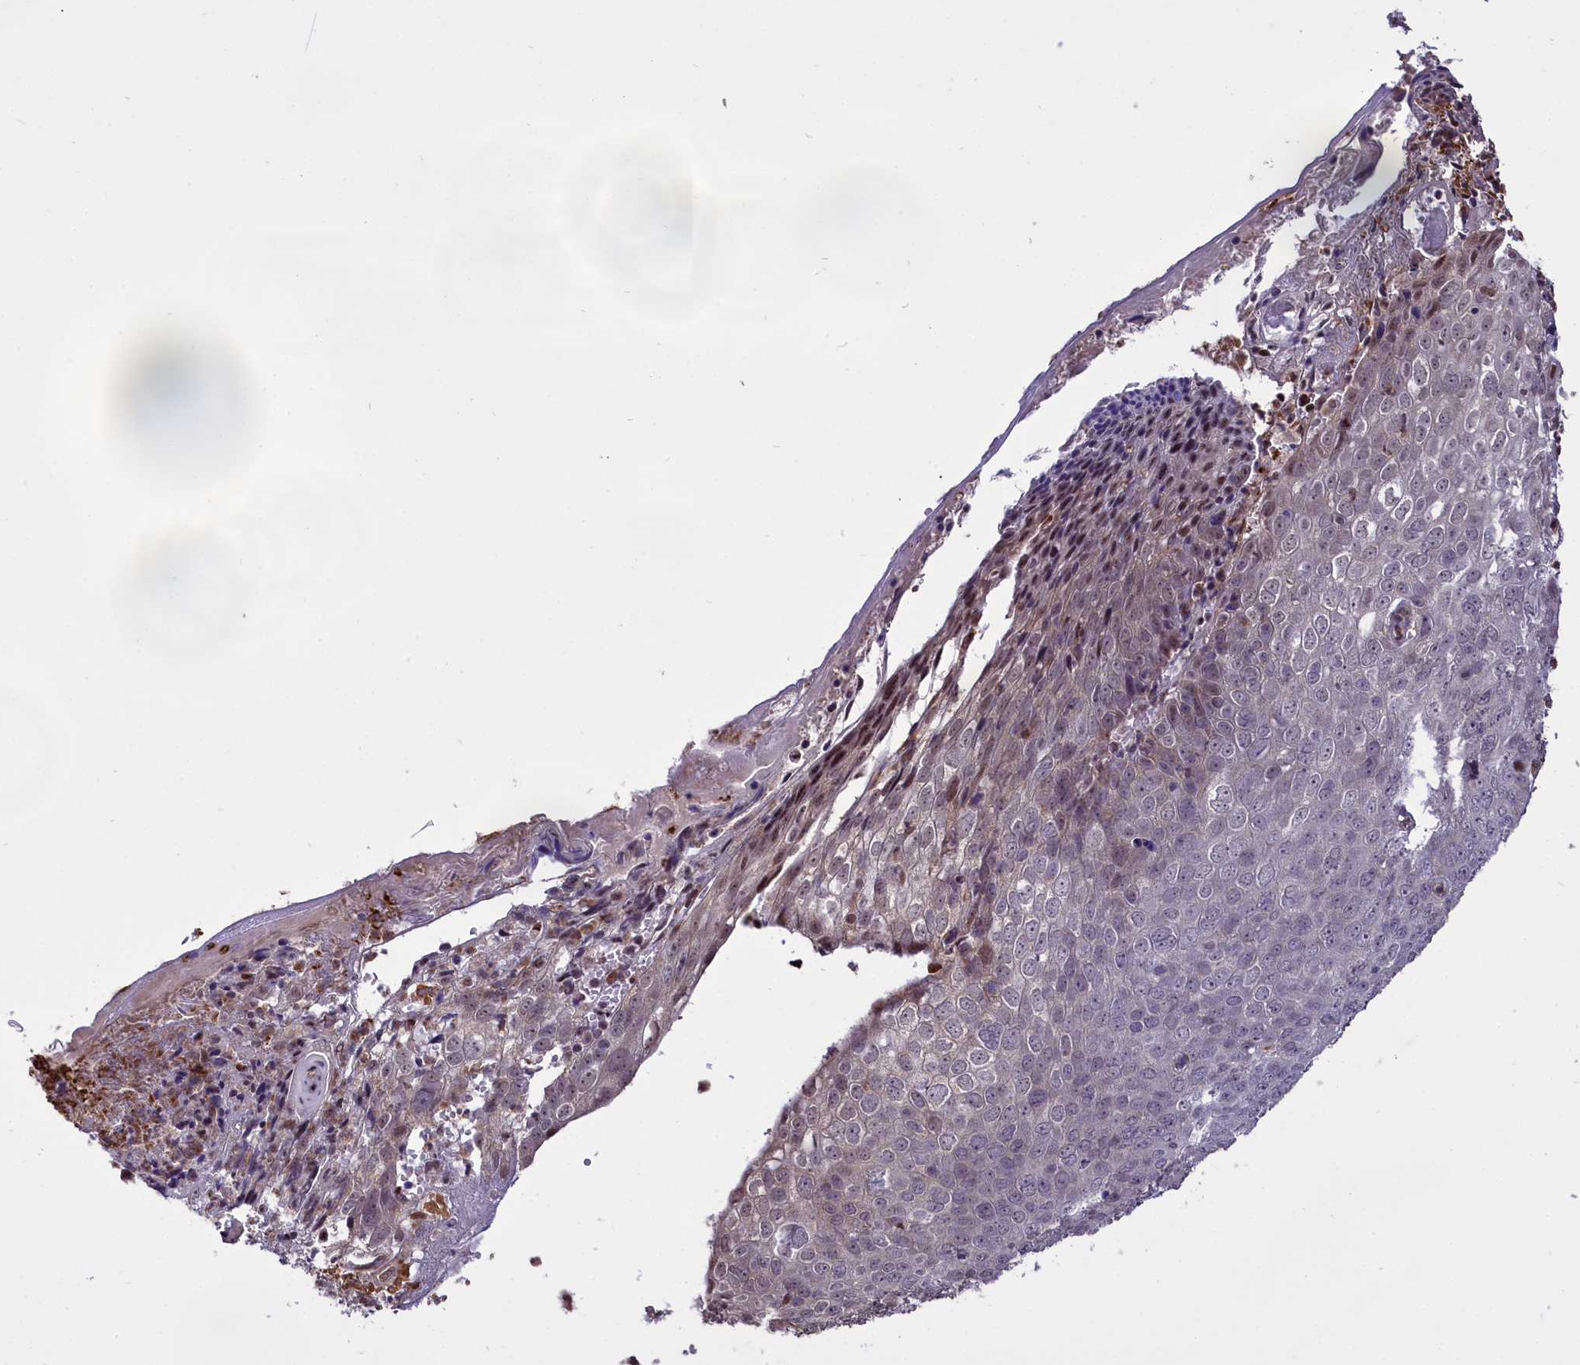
{"staining": {"intensity": "weak", "quantity": "<25%", "location": "nuclear"}, "tissue": "skin cancer", "cell_type": "Tumor cells", "image_type": "cancer", "snomed": [{"axis": "morphology", "description": "Squamous cell carcinoma, NOS"}, {"axis": "topography", "description": "Skin"}], "caption": "Skin cancer (squamous cell carcinoma) was stained to show a protein in brown. There is no significant expression in tumor cells. Brightfield microscopy of IHC stained with DAB (3,3'-diaminobenzidine) (brown) and hematoxylin (blue), captured at high magnification.", "gene": "RELB", "patient": {"sex": "male", "age": 71}}